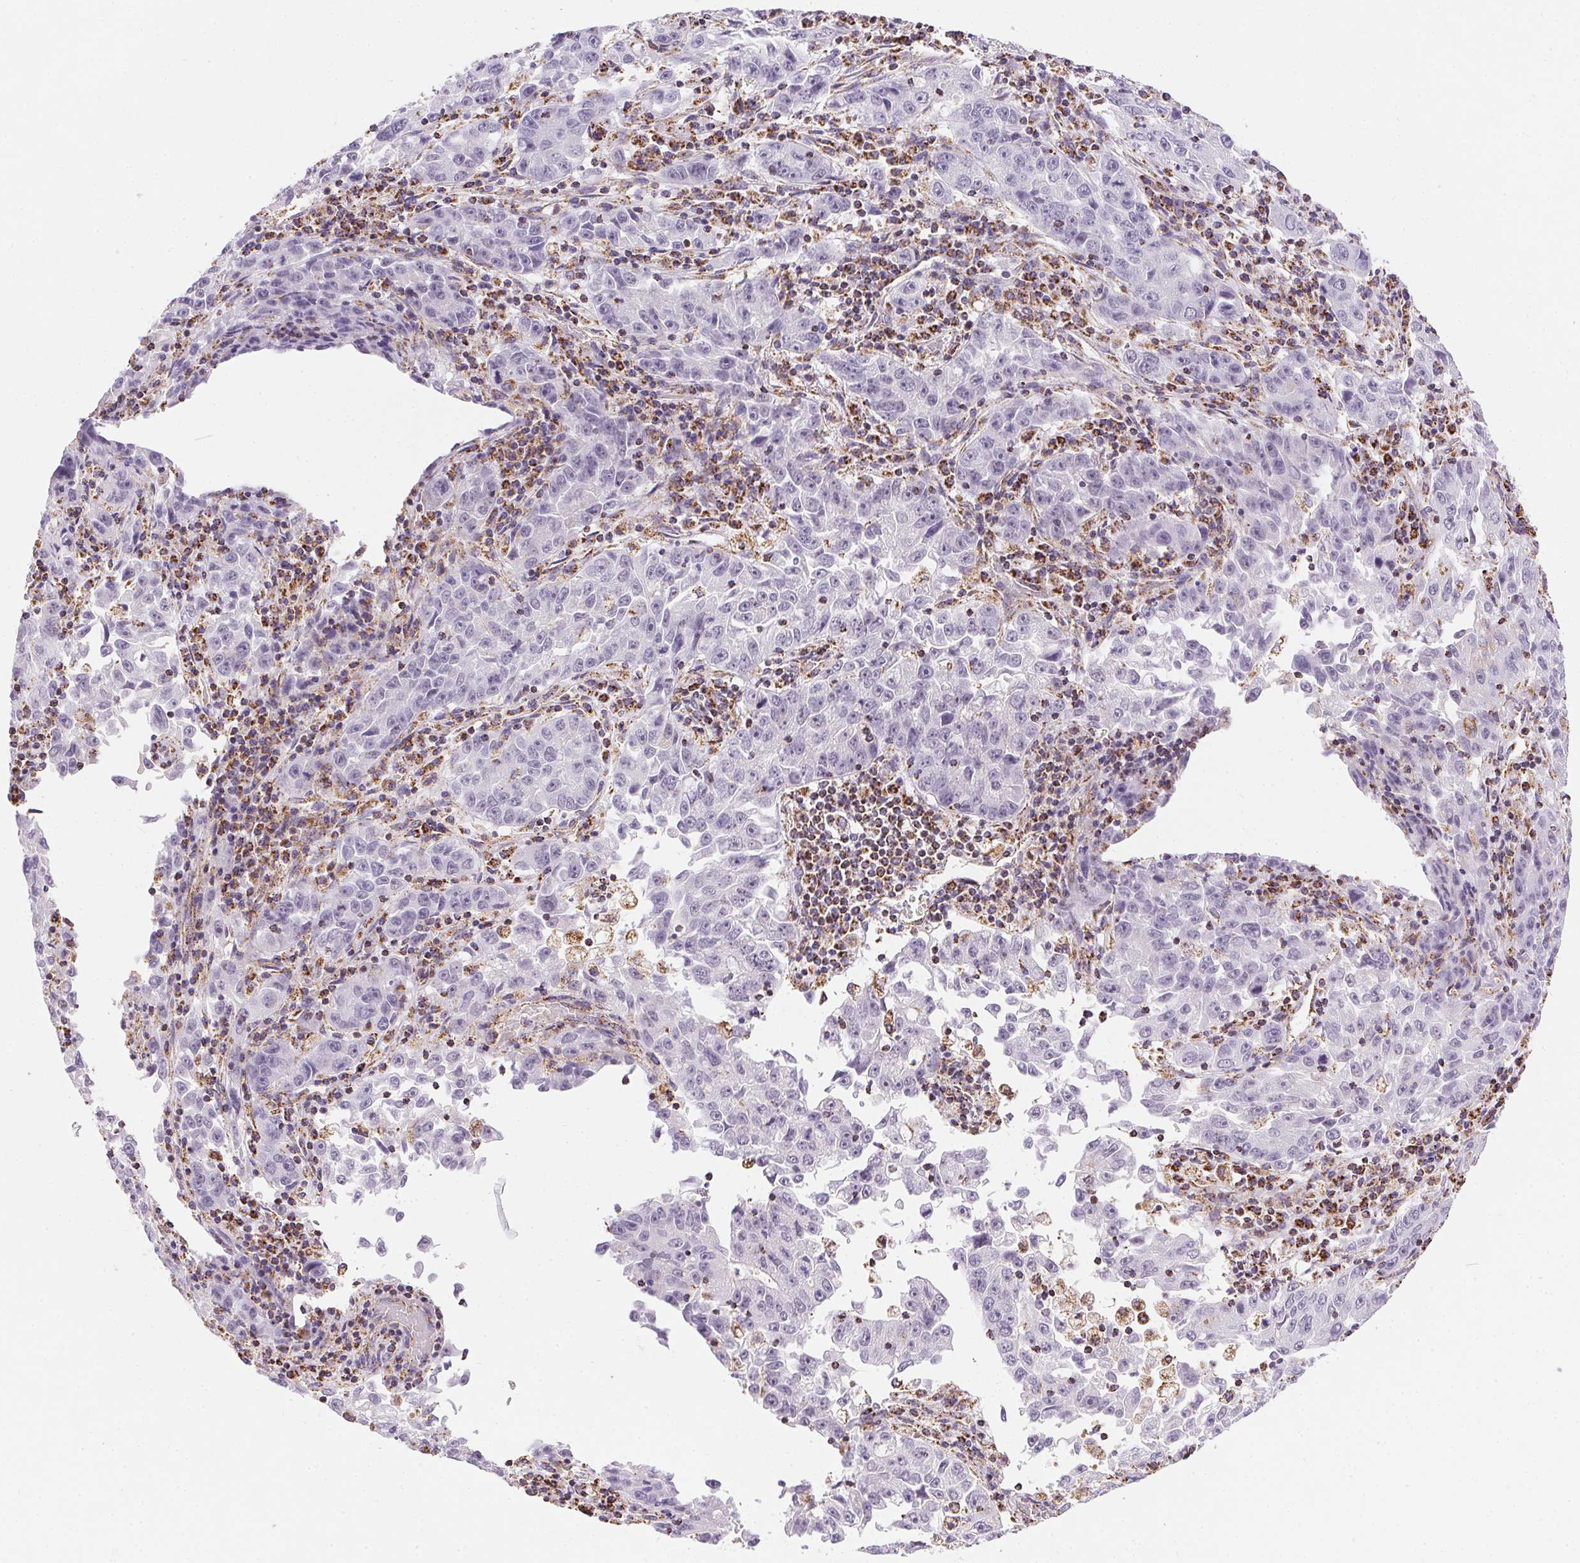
{"staining": {"intensity": "negative", "quantity": "none", "location": "none"}, "tissue": "lung cancer", "cell_type": "Tumor cells", "image_type": "cancer", "snomed": [{"axis": "morphology", "description": "Normal morphology"}, {"axis": "morphology", "description": "Adenocarcinoma, NOS"}, {"axis": "topography", "description": "Lymph node"}, {"axis": "topography", "description": "Lung"}], "caption": "An immunohistochemistry (IHC) photomicrograph of adenocarcinoma (lung) is shown. There is no staining in tumor cells of adenocarcinoma (lung).", "gene": "MAPK11", "patient": {"sex": "female", "age": 57}}